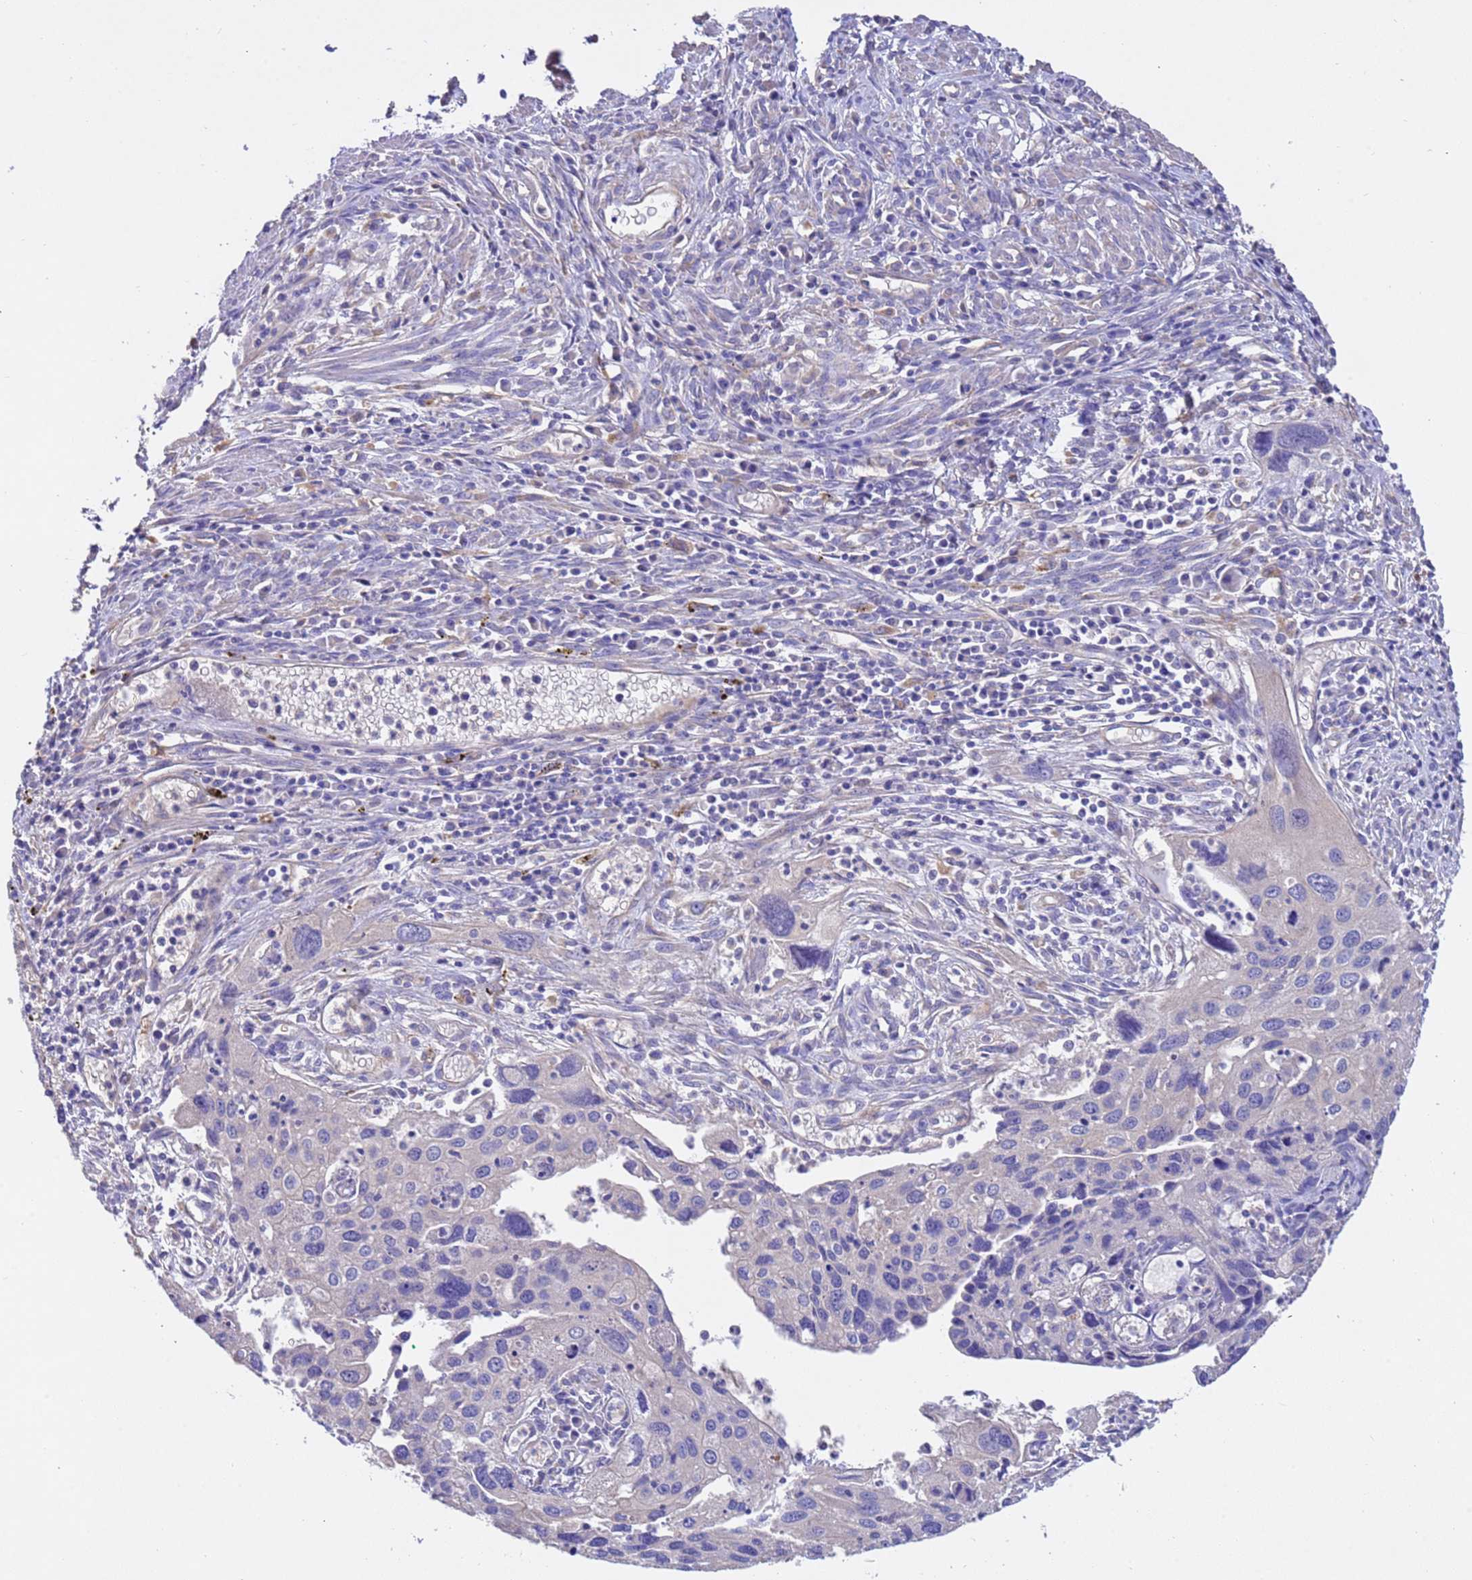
{"staining": {"intensity": "negative", "quantity": "none", "location": "none"}, "tissue": "cervical cancer", "cell_type": "Tumor cells", "image_type": "cancer", "snomed": [{"axis": "morphology", "description": "Squamous cell carcinoma, NOS"}, {"axis": "topography", "description": "Cervix"}], "caption": "Immunohistochemistry of human cervical squamous cell carcinoma demonstrates no staining in tumor cells.", "gene": "SRL", "patient": {"sex": "female", "age": 55}}